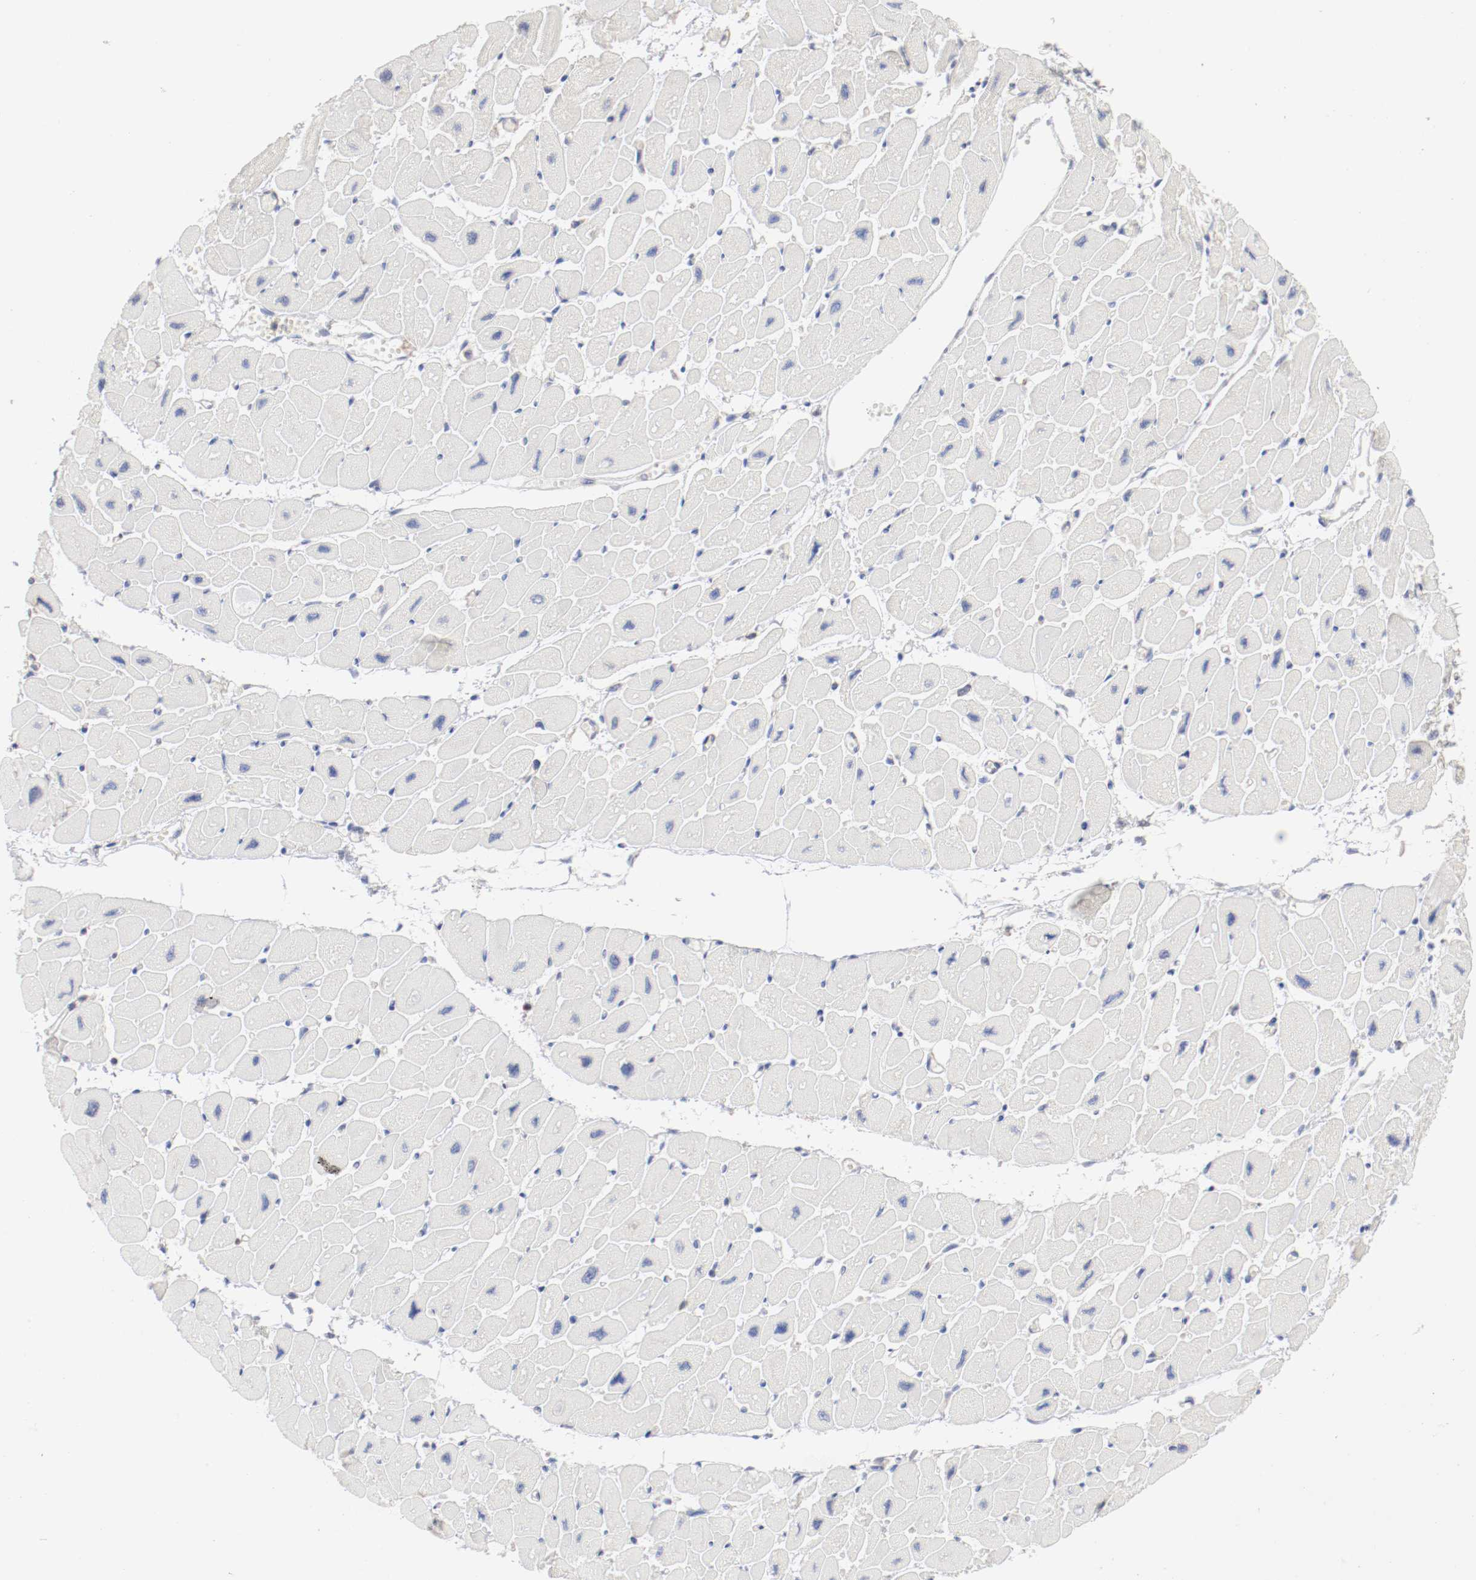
{"staining": {"intensity": "negative", "quantity": "none", "location": "none"}, "tissue": "heart muscle", "cell_type": "Cardiomyocytes", "image_type": "normal", "snomed": [{"axis": "morphology", "description": "Normal tissue, NOS"}, {"axis": "topography", "description": "Heart"}], "caption": "IHC of unremarkable heart muscle displays no expression in cardiomyocytes.", "gene": "ARHGEF6", "patient": {"sex": "female", "age": 54}}